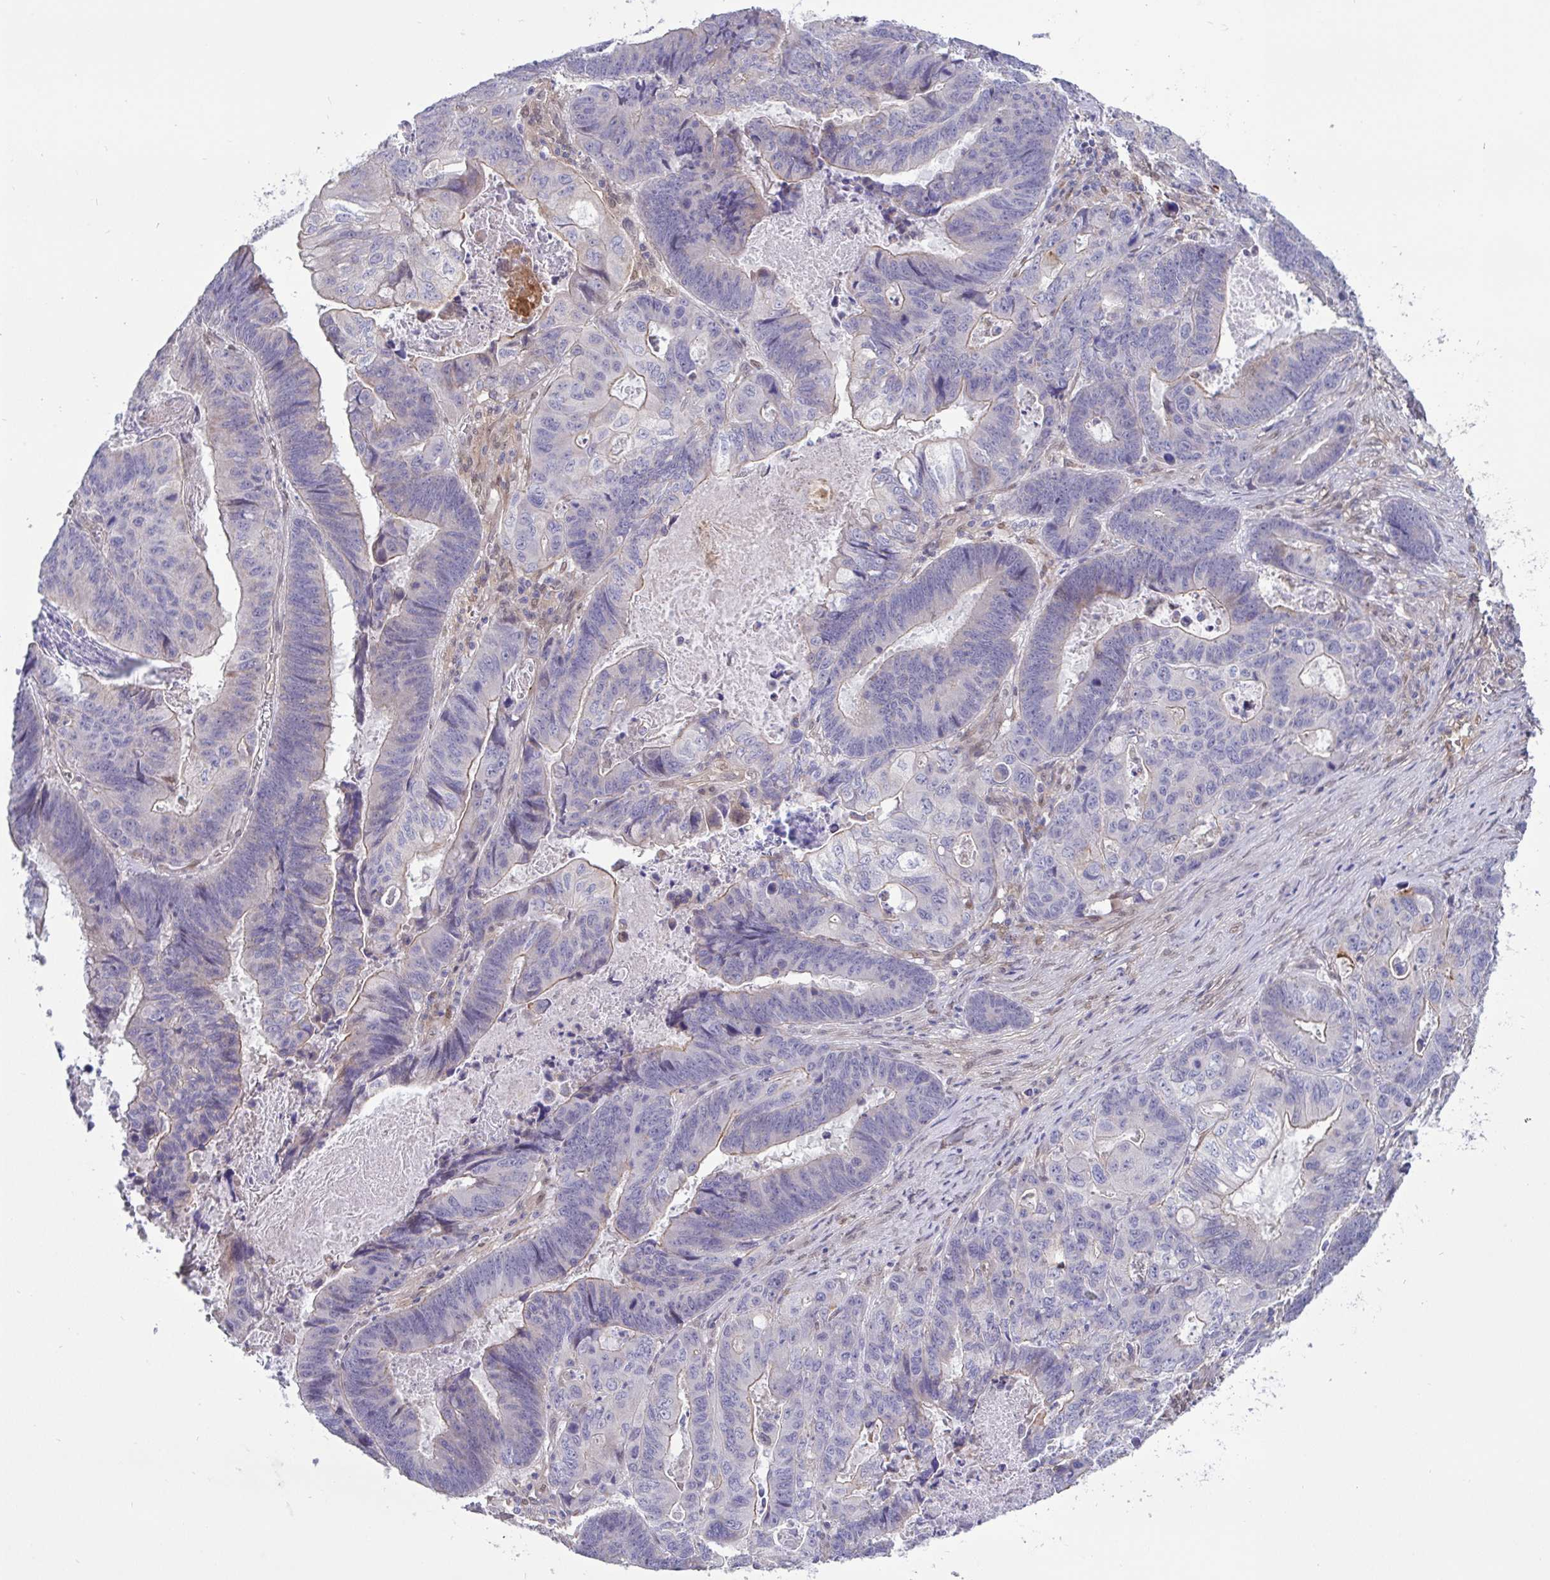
{"staining": {"intensity": "weak", "quantity": "<25%", "location": "cytoplasmic/membranous"}, "tissue": "lung cancer", "cell_type": "Tumor cells", "image_type": "cancer", "snomed": [{"axis": "morphology", "description": "Aneuploidy"}, {"axis": "morphology", "description": "Adenocarcinoma, NOS"}, {"axis": "morphology", "description": "Adenocarcinoma primary or metastatic"}, {"axis": "topography", "description": "Lung"}], "caption": "This is a image of immunohistochemistry staining of lung cancer, which shows no staining in tumor cells.", "gene": "L3HYPDH", "patient": {"sex": "female", "age": 75}}